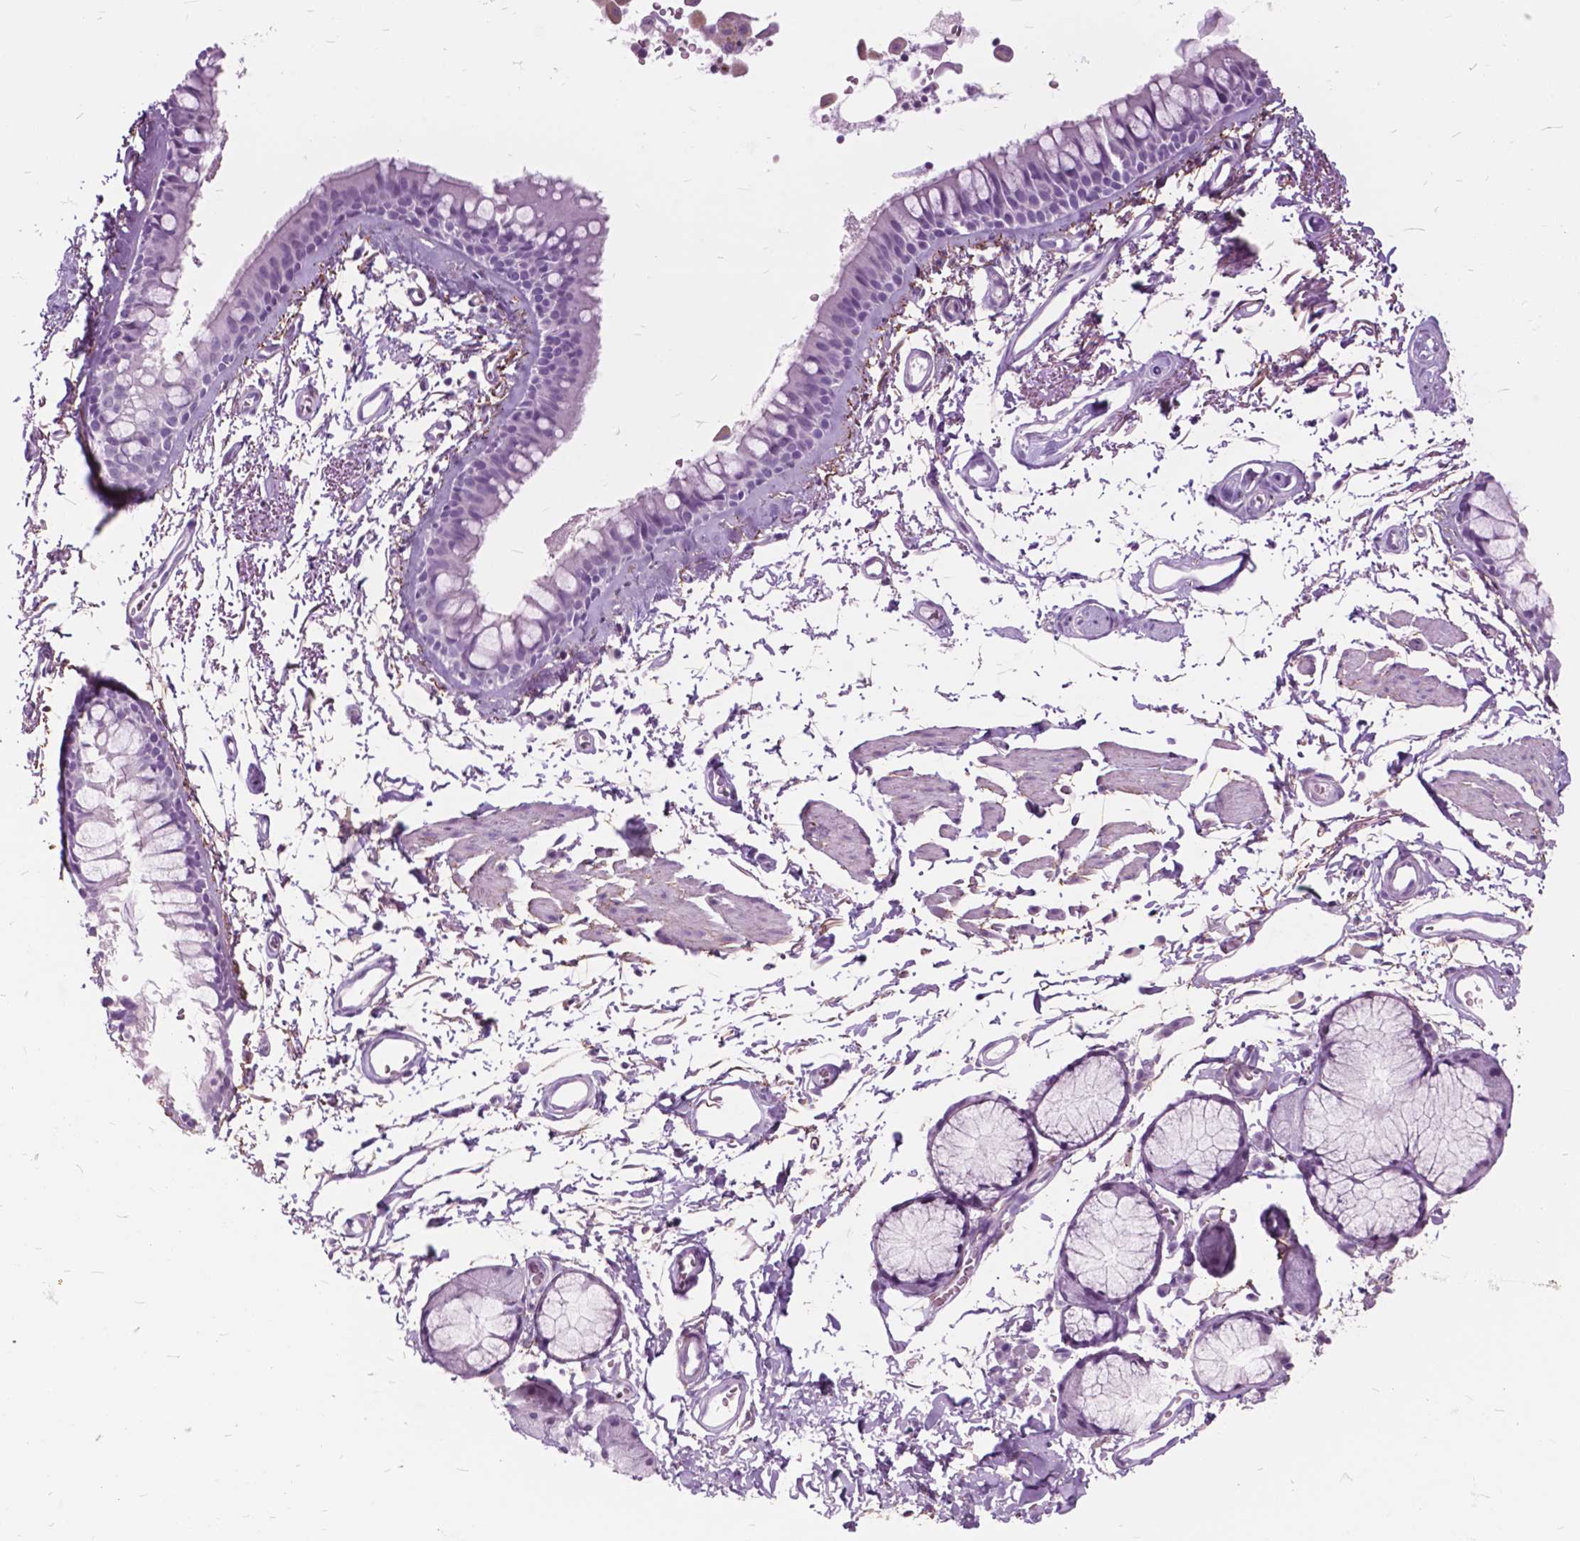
{"staining": {"intensity": "negative", "quantity": "none", "location": "none"}, "tissue": "bronchus", "cell_type": "Respiratory epithelial cells", "image_type": "normal", "snomed": [{"axis": "morphology", "description": "Normal tissue, NOS"}, {"axis": "topography", "description": "Cartilage tissue"}, {"axis": "topography", "description": "Bronchus"}], "caption": "DAB immunohistochemical staining of benign bronchus shows no significant expression in respiratory epithelial cells.", "gene": "GDF9", "patient": {"sex": "female", "age": 79}}